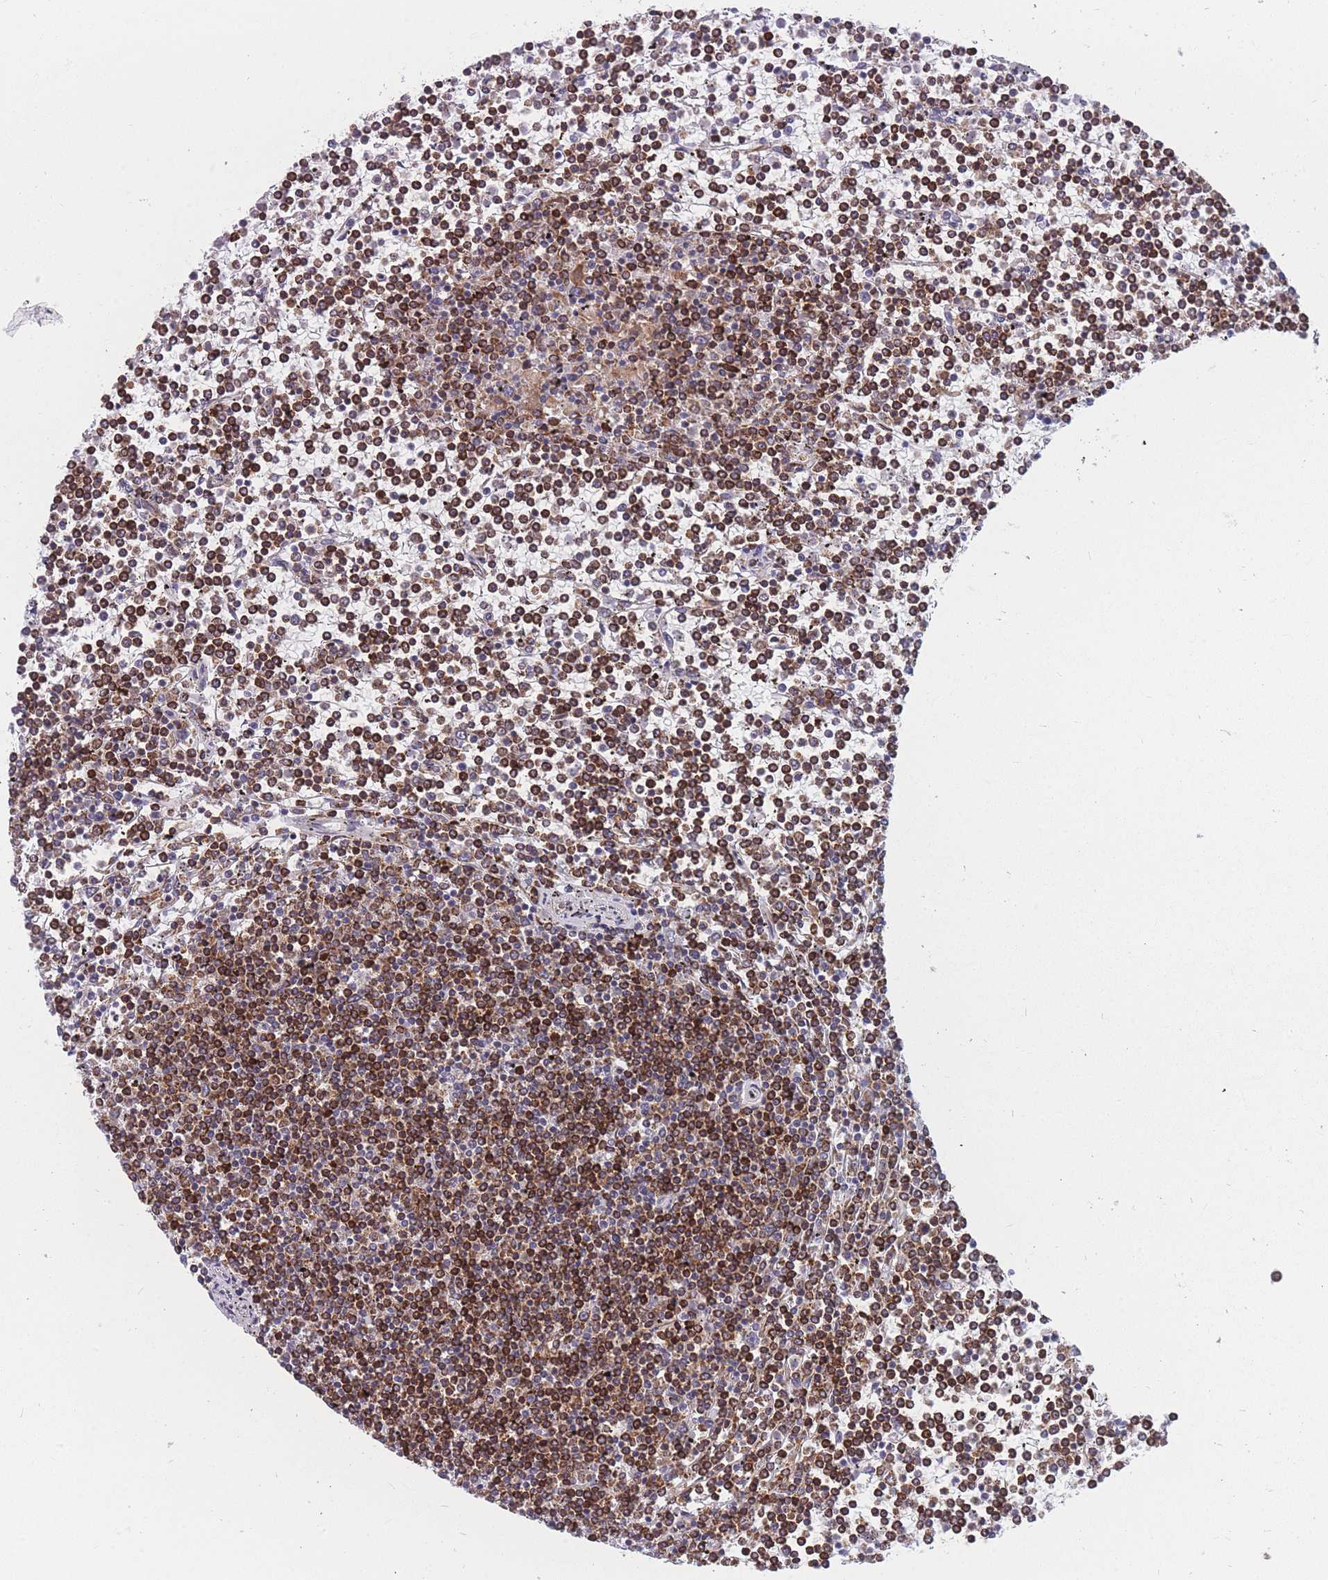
{"staining": {"intensity": "moderate", "quantity": ">75%", "location": "cytoplasmic/membranous"}, "tissue": "lymphoma", "cell_type": "Tumor cells", "image_type": "cancer", "snomed": [{"axis": "morphology", "description": "Malignant lymphoma, non-Hodgkin's type, Low grade"}, {"axis": "topography", "description": "Spleen"}], "caption": "Protein expression analysis of malignant lymphoma, non-Hodgkin's type (low-grade) exhibits moderate cytoplasmic/membranous staining in approximately >75% of tumor cells. The protein of interest is stained brown, and the nuclei are stained in blue (DAB IHC with brightfield microscopy, high magnification).", "gene": "TMEM131L", "patient": {"sex": "female", "age": 19}}